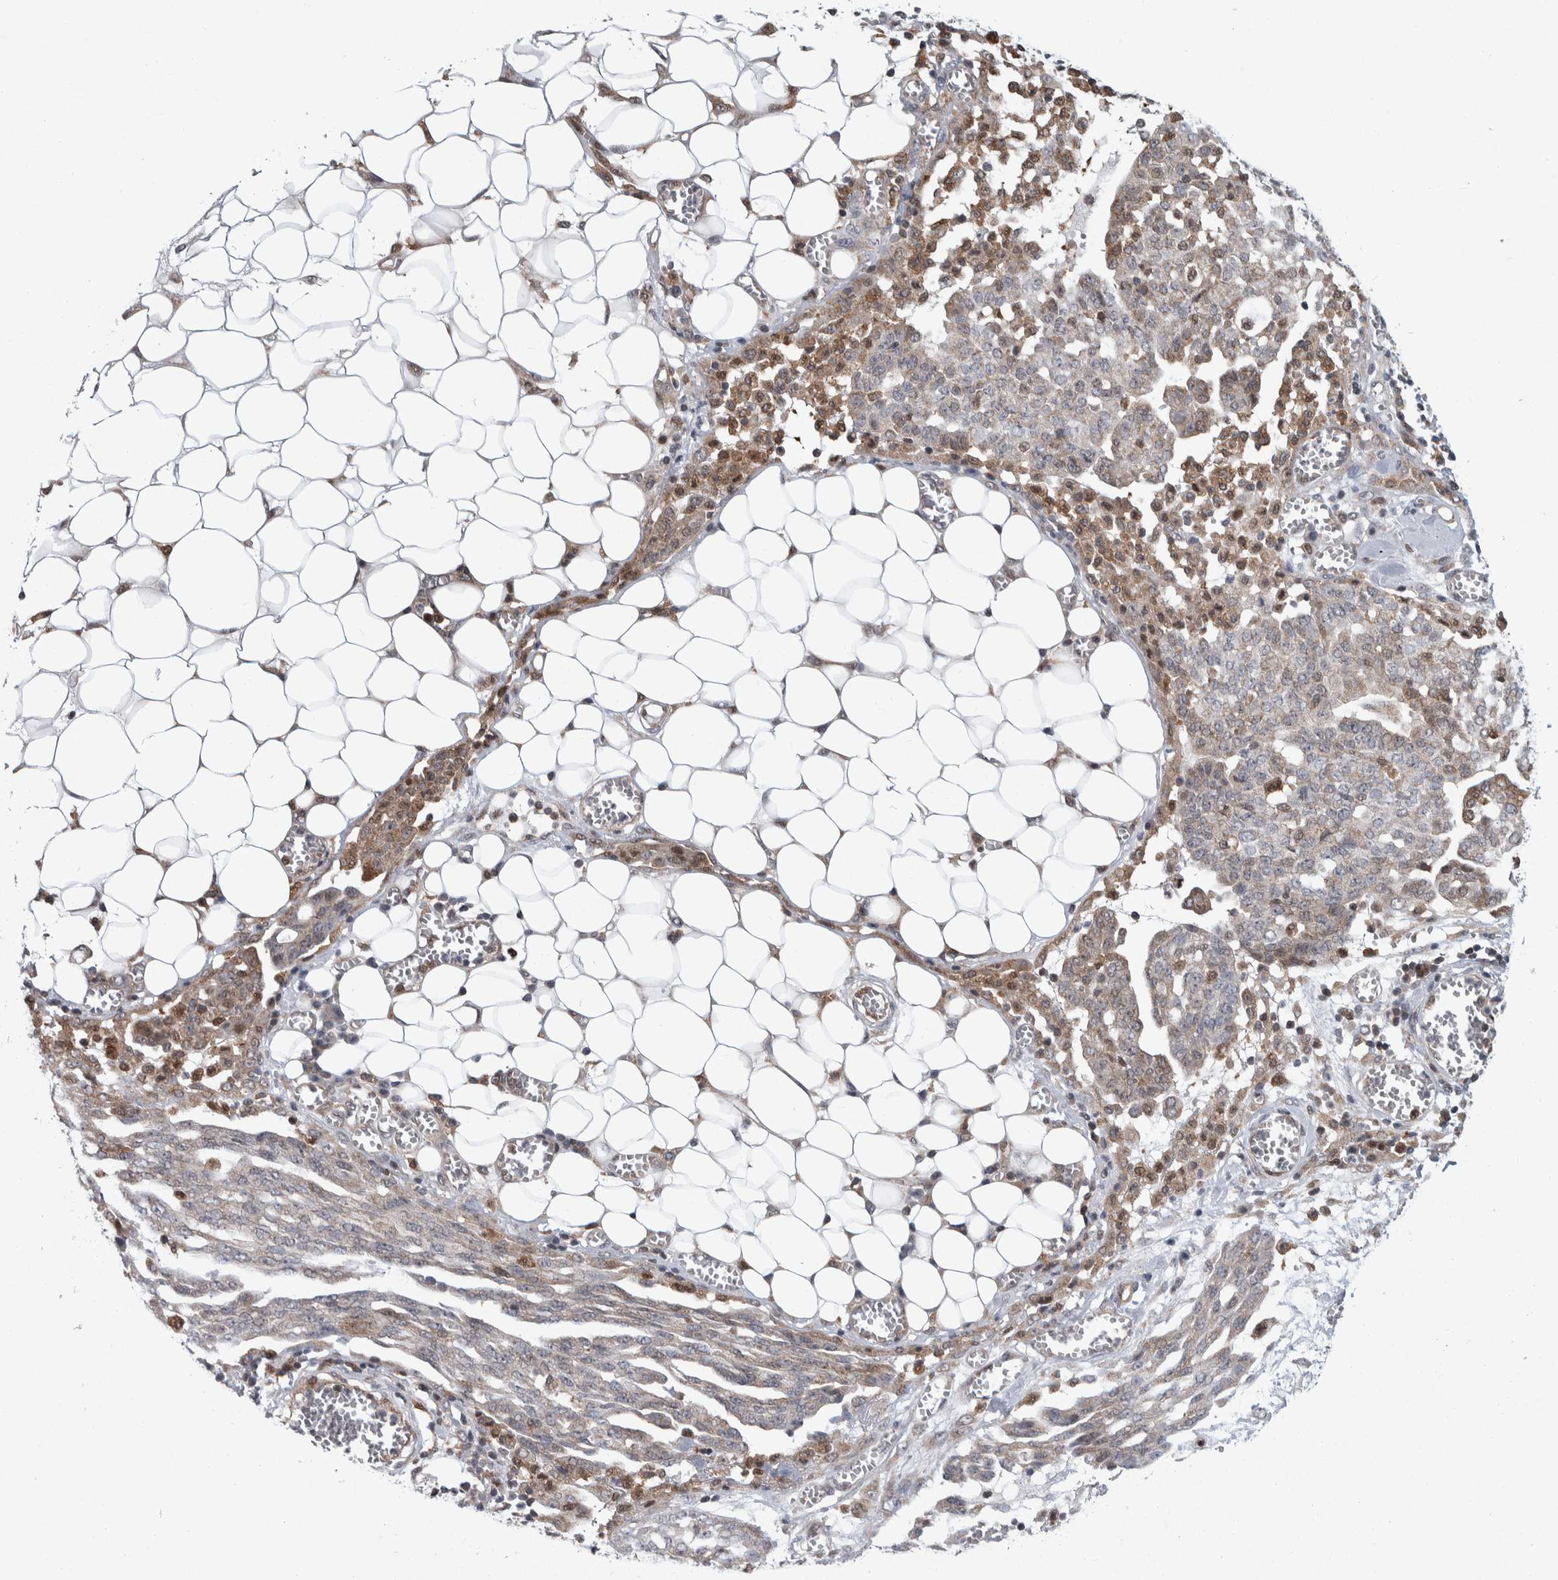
{"staining": {"intensity": "weak", "quantity": "<25%", "location": "cytoplasmic/membranous,nuclear"}, "tissue": "ovarian cancer", "cell_type": "Tumor cells", "image_type": "cancer", "snomed": [{"axis": "morphology", "description": "Cystadenocarcinoma, serous, NOS"}, {"axis": "topography", "description": "Soft tissue"}, {"axis": "topography", "description": "Ovary"}], "caption": "Serous cystadenocarcinoma (ovarian) was stained to show a protein in brown. There is no significant expression in tumor cells. (Immunohistochemistry (ihc), brightfield microscopy, high magnification).", "gene": "PTPA", "patient": {"sex": "female", "age": 57}}